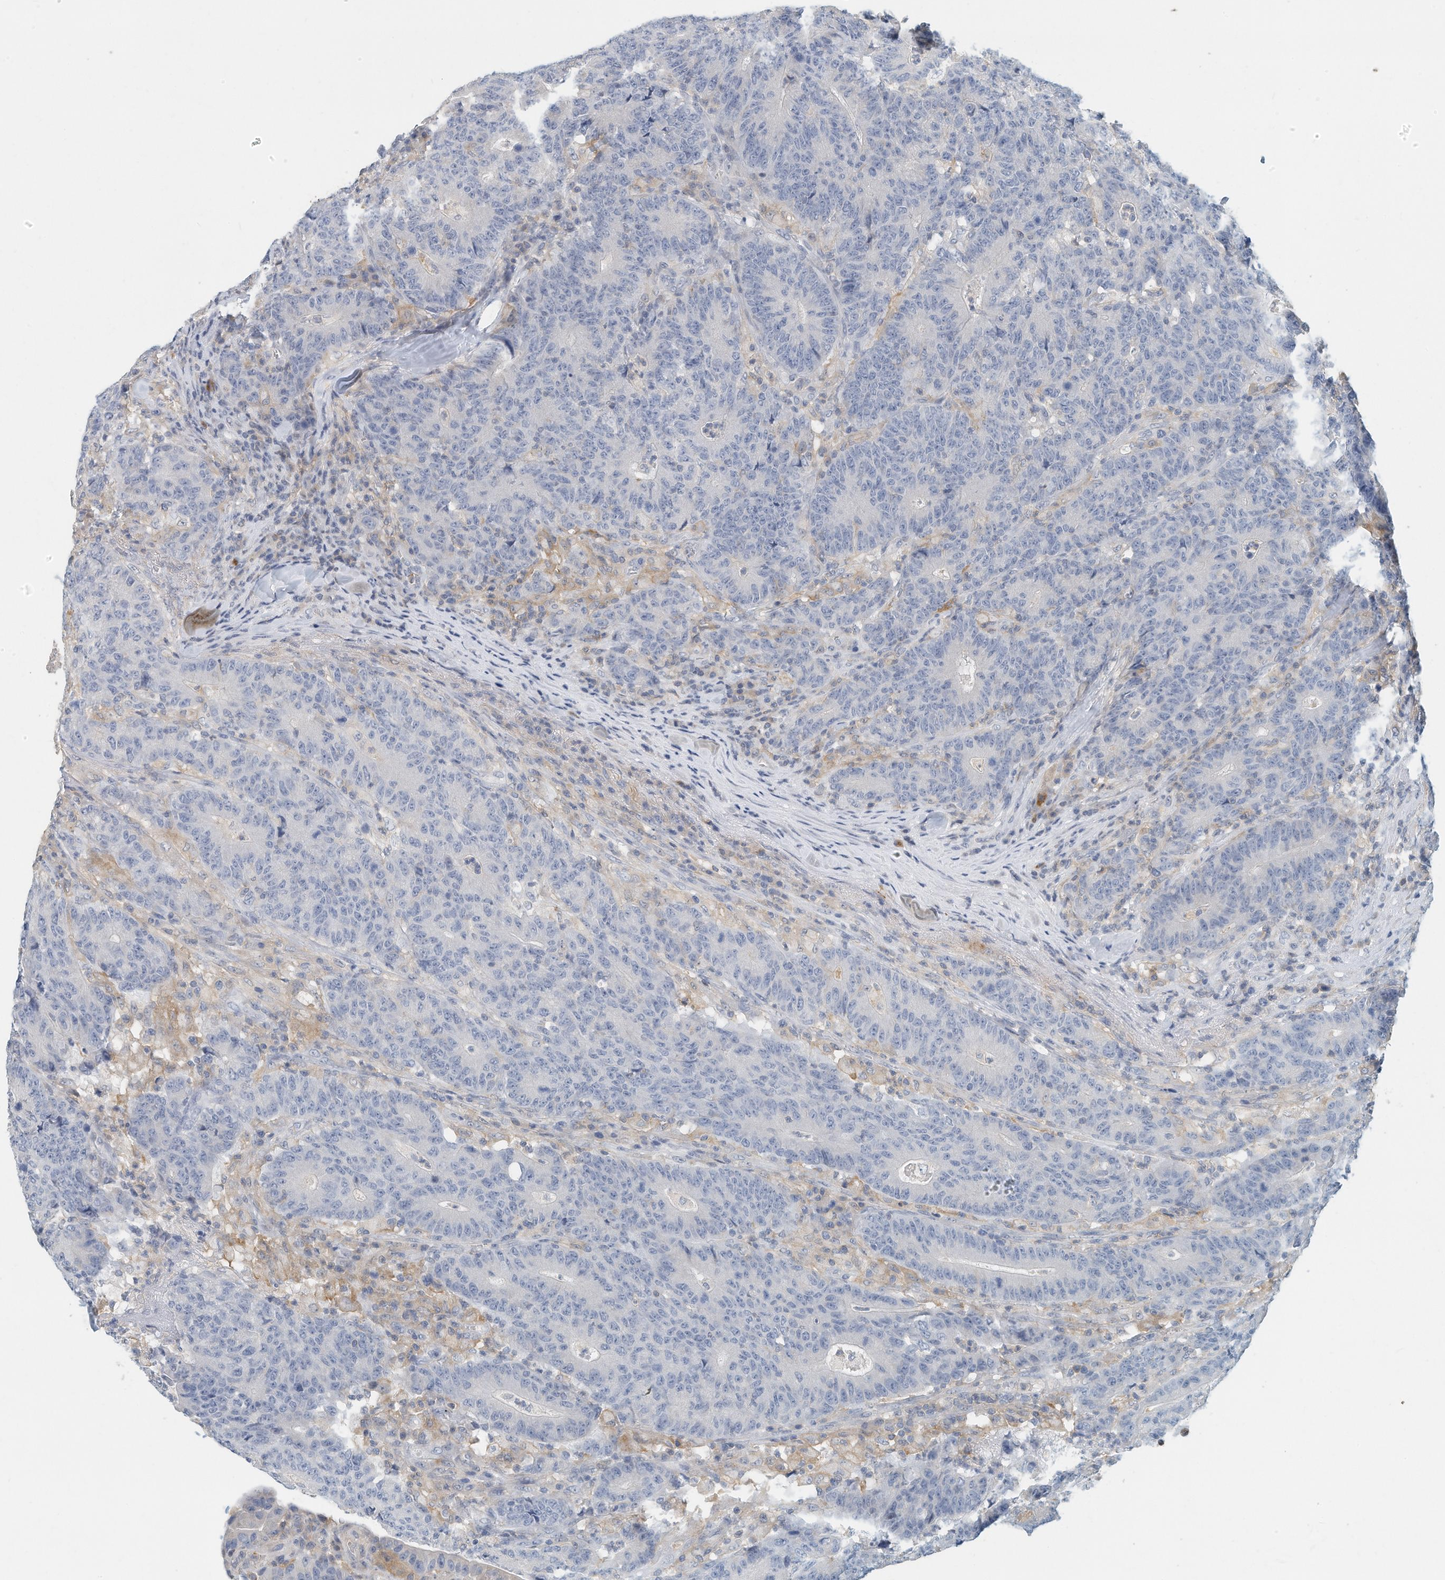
{"staining": {"intensity": "negative", "quantity": "none", "location": "none"}, "tissue": "colorectal cancer", "cell_type": "Tumor cells", "image_type": "cancer", "snomed": [{"axis": "morphology", "description": "Normal tissue, NOS"}, {"axis": "morphology", "description": "Adenocarcinoma, NOS"}, {"axis": "topography", "description": "Colon"}], "caption": "A high-resolution photomicrograph shows immunohistochemistry (IHC) staining of colorectal cancer, which reveals no significant positivity in tumor cells.", "gene": "MICAL1", "patient": {"sex": "female", "age": 75}}